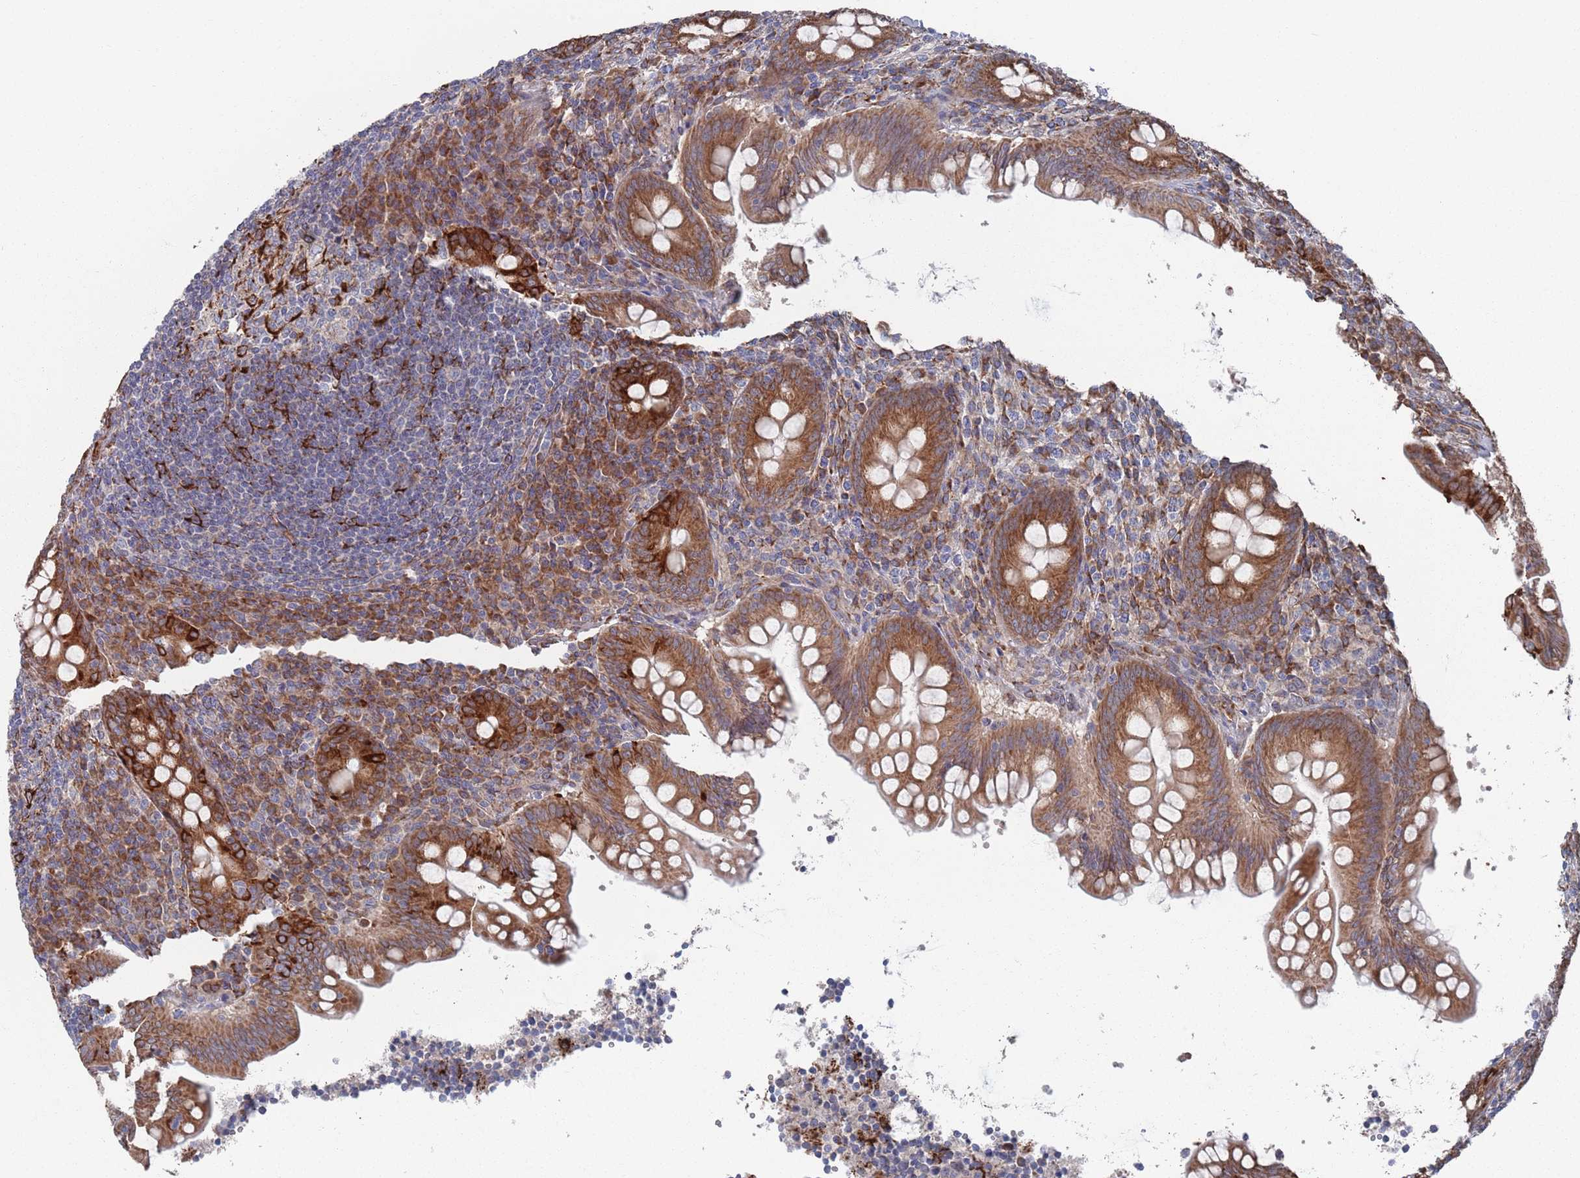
{"staining": {"intensity": "strong", "quantity": ">75%", "location": "cytoplasmic/membranous"}, "tissue": "appendix", "cell_type": "Glandular cells", "image_type": "normal", "snomed": [{"axis": "morphology", "description": "Normal tissue, NOS"}, {"axis": "topography", "description": "Appendix"}], "caption": "Normal appendix was stained to show a protein in brown. There is high levels of strong cytoplasmic/membranous staining in about >75% of glandular cells. The protein is stained brown, and the nuclei are stained in blue (DAB (3,3'-diaminobenzidine) IHC with brightfield microscopy, high magnification).", "gene": "CCDC106", "patient": {"sex": "female", "age": 33}}